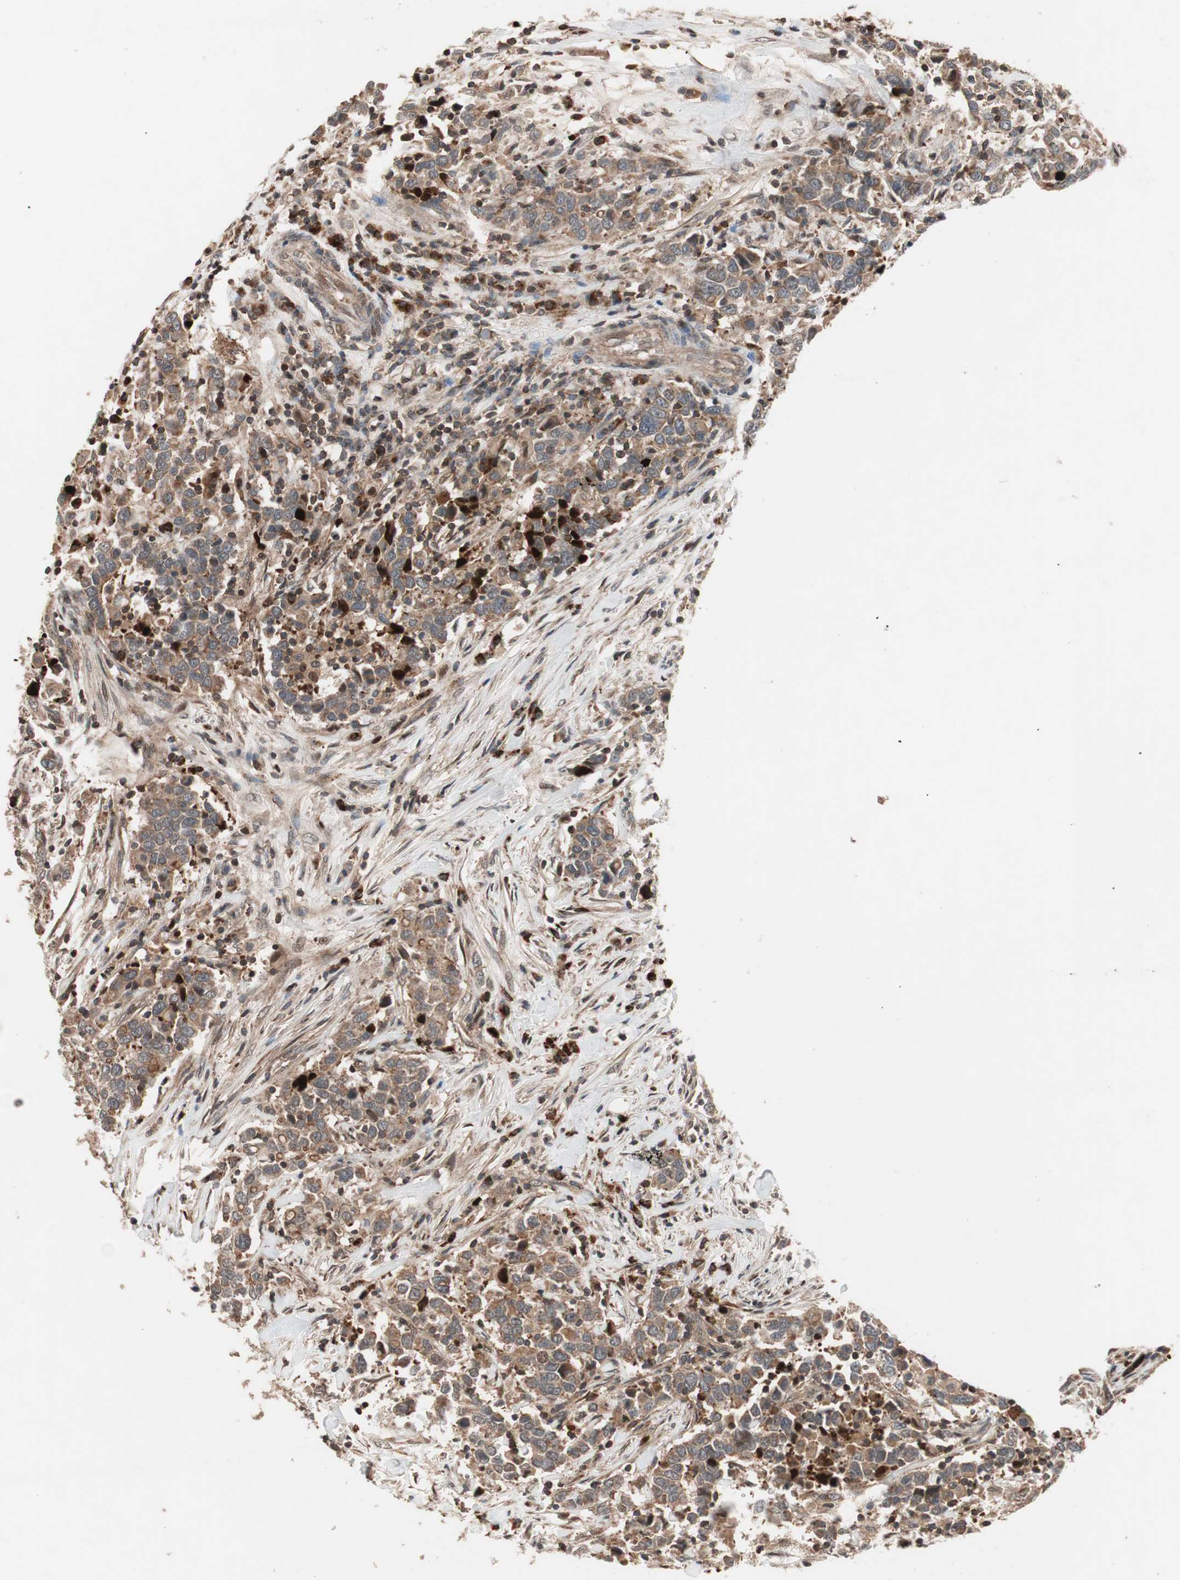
{"staining": {"intensity": "moderate", "quantity": ">75%", "location": "cytoplasmic/membranous"}, "tissue": "urothelial cancer", "cell_type": "Tumor cells", "image_type": "cancer", "snomed": [{"axis": "morphology", "description": "Urothelial carcinoma, High grade"}, {"axis": "topography", "description": "Urinary bladder"}], "caption": "This image displays immunohistochemistry staining of human urothelial cancer, with medium moderate cytoplasmic/membranous expression in about >75% of tumor cells.", "gene": "NF2", "patient": {"sex": "male", "age": 61}}